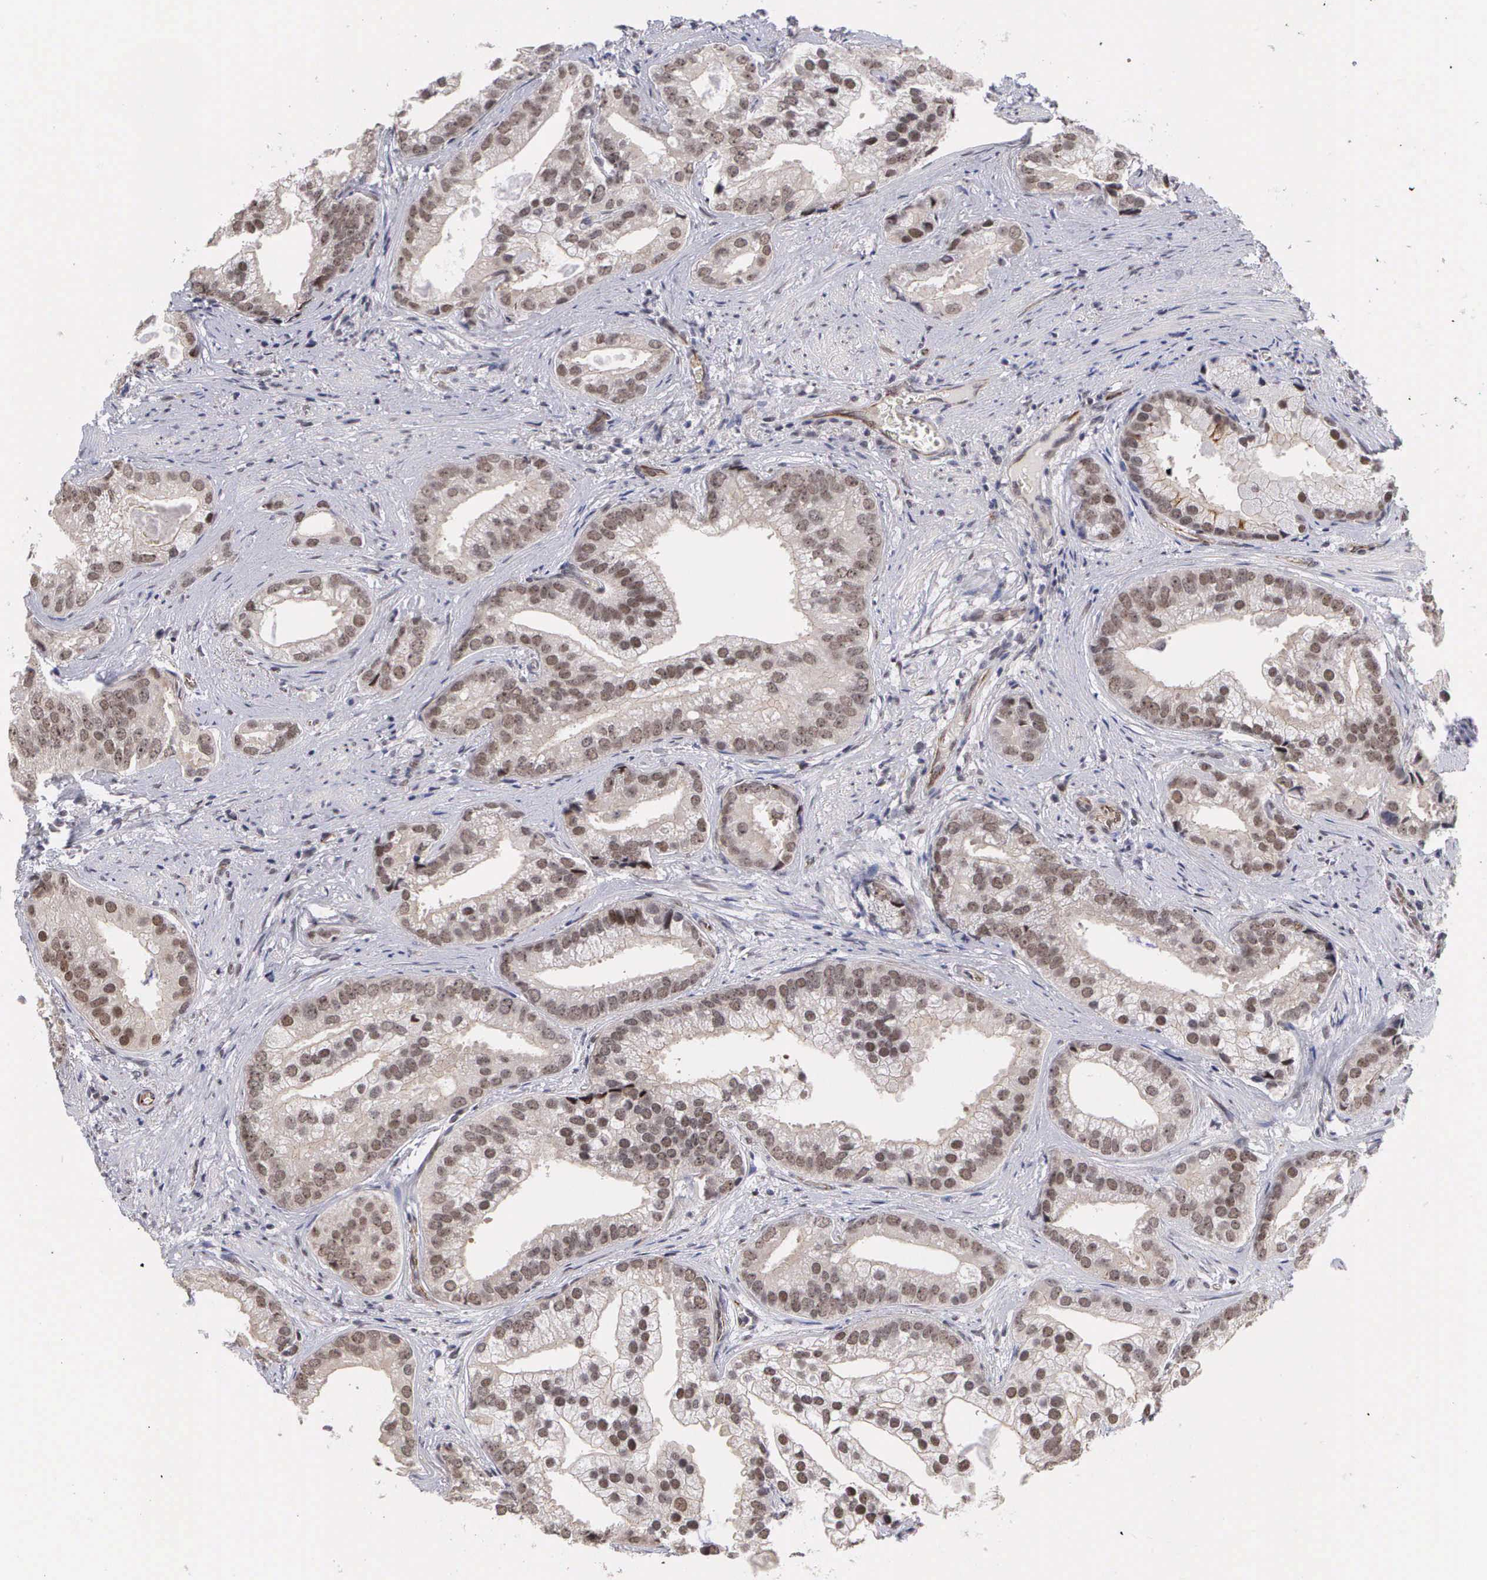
{"staining": {"intensity": "weak", "quantity": ">75%", "location": "nuclear"}, "tissue": "prostate cancer", "cell_type": "Tumor cells", "image_type": "cancer", "snomed": [{"axis": "morphology", "description": "Adenocarcinoma, Low grade"}, {"axis": "topography", "description": "Prostate"}], "caption": "This is an image of IHC staining of low-grade adenocarcinoma (prostate), which shows weak expression in the nuclear of tumor cells.", "gene": "MORC2", "patient": {"sex": "male", "age": 71}}